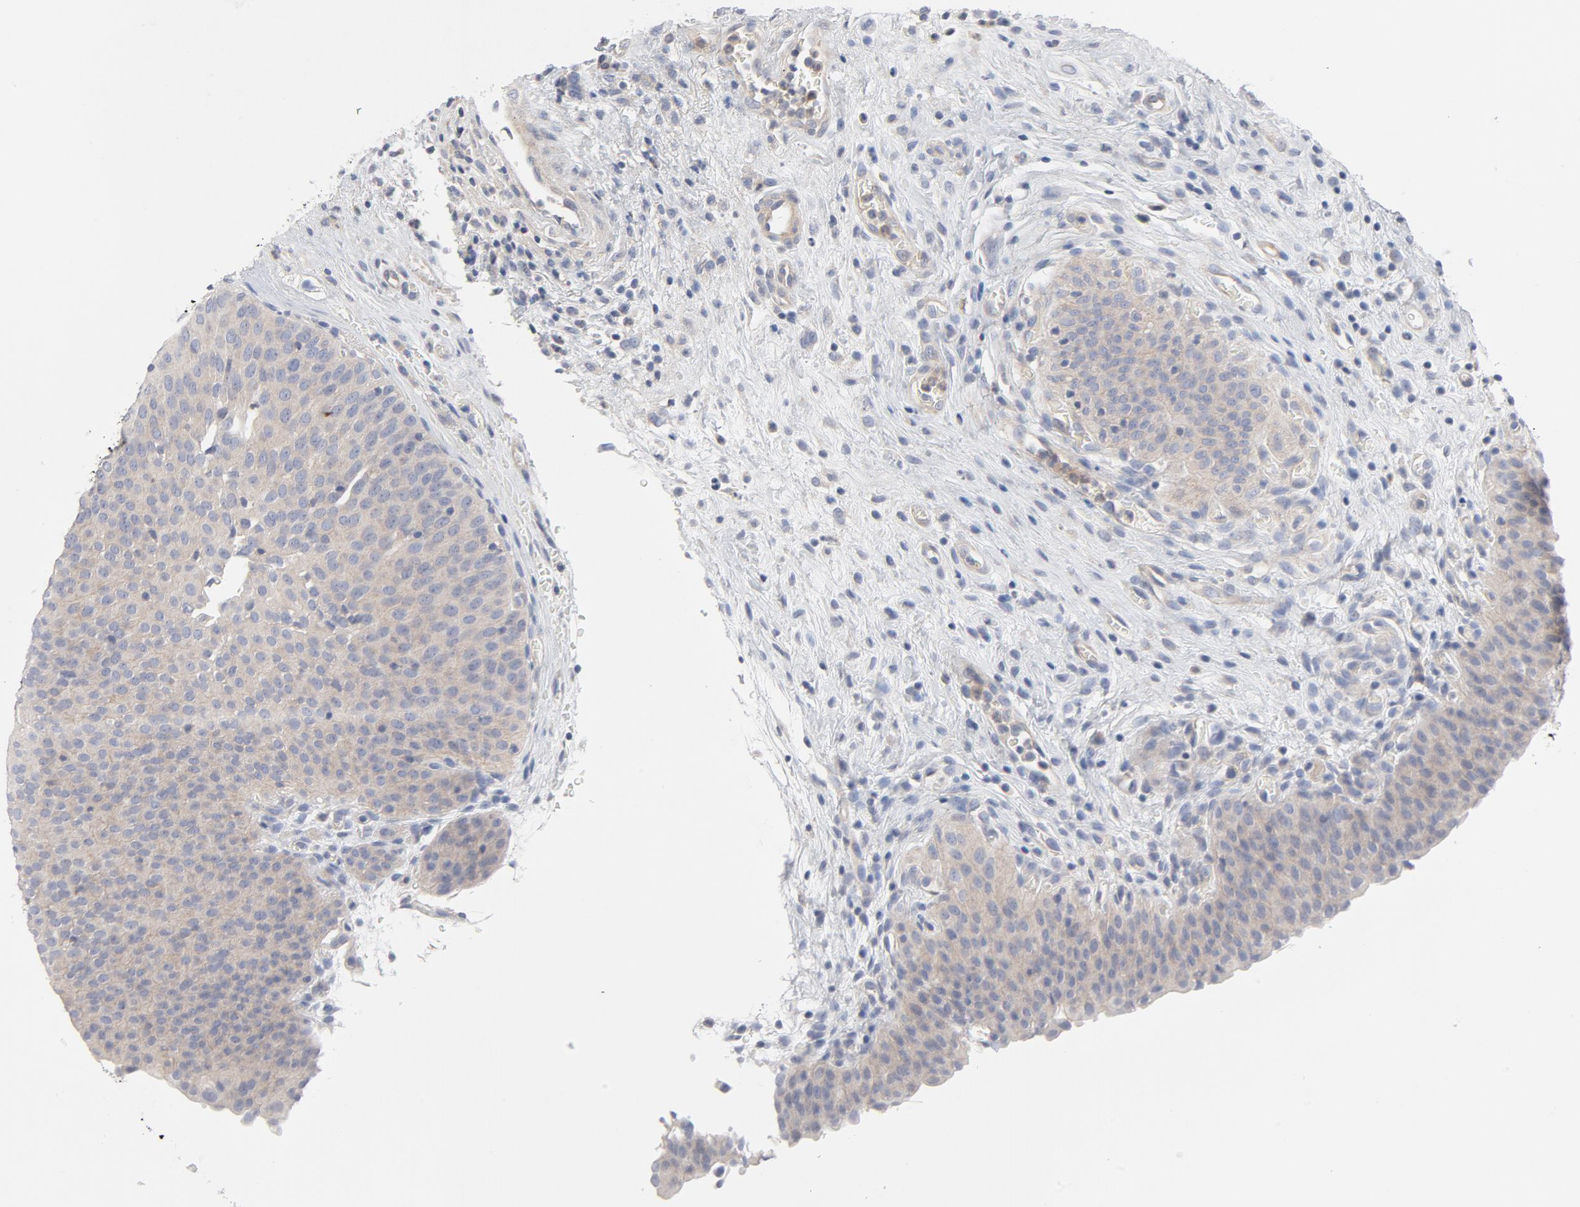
{"staining": {"intensity": "weak", "quantity": ">75%", "location": "cytoplasmic/membranous"}, "tissue": "urinary bladder", "cell_type": "Urothelial cells", "image_type": "normal", "snomed": [{"axis": "morphology", "description": "Normal tissue, NOS"}, {"axis": "morphology", "description": "Dysplasia, NOS"}, {"axis": "topography", "description": "Urinary bladder"}], "caption": "Immunohistochemistry (IHC) photomicrograph of normal urinary bladder: urinary bladder stained using immunohistochemistry (IHC) displays low levels of weak protein expression localized specifically in the cytoplasmic/membranous of urothelial cells, appearing as a cytoplasmic/membranous brown color.", "gene": "ROCK1", "patient": {"sex": "male", "age": 35}}